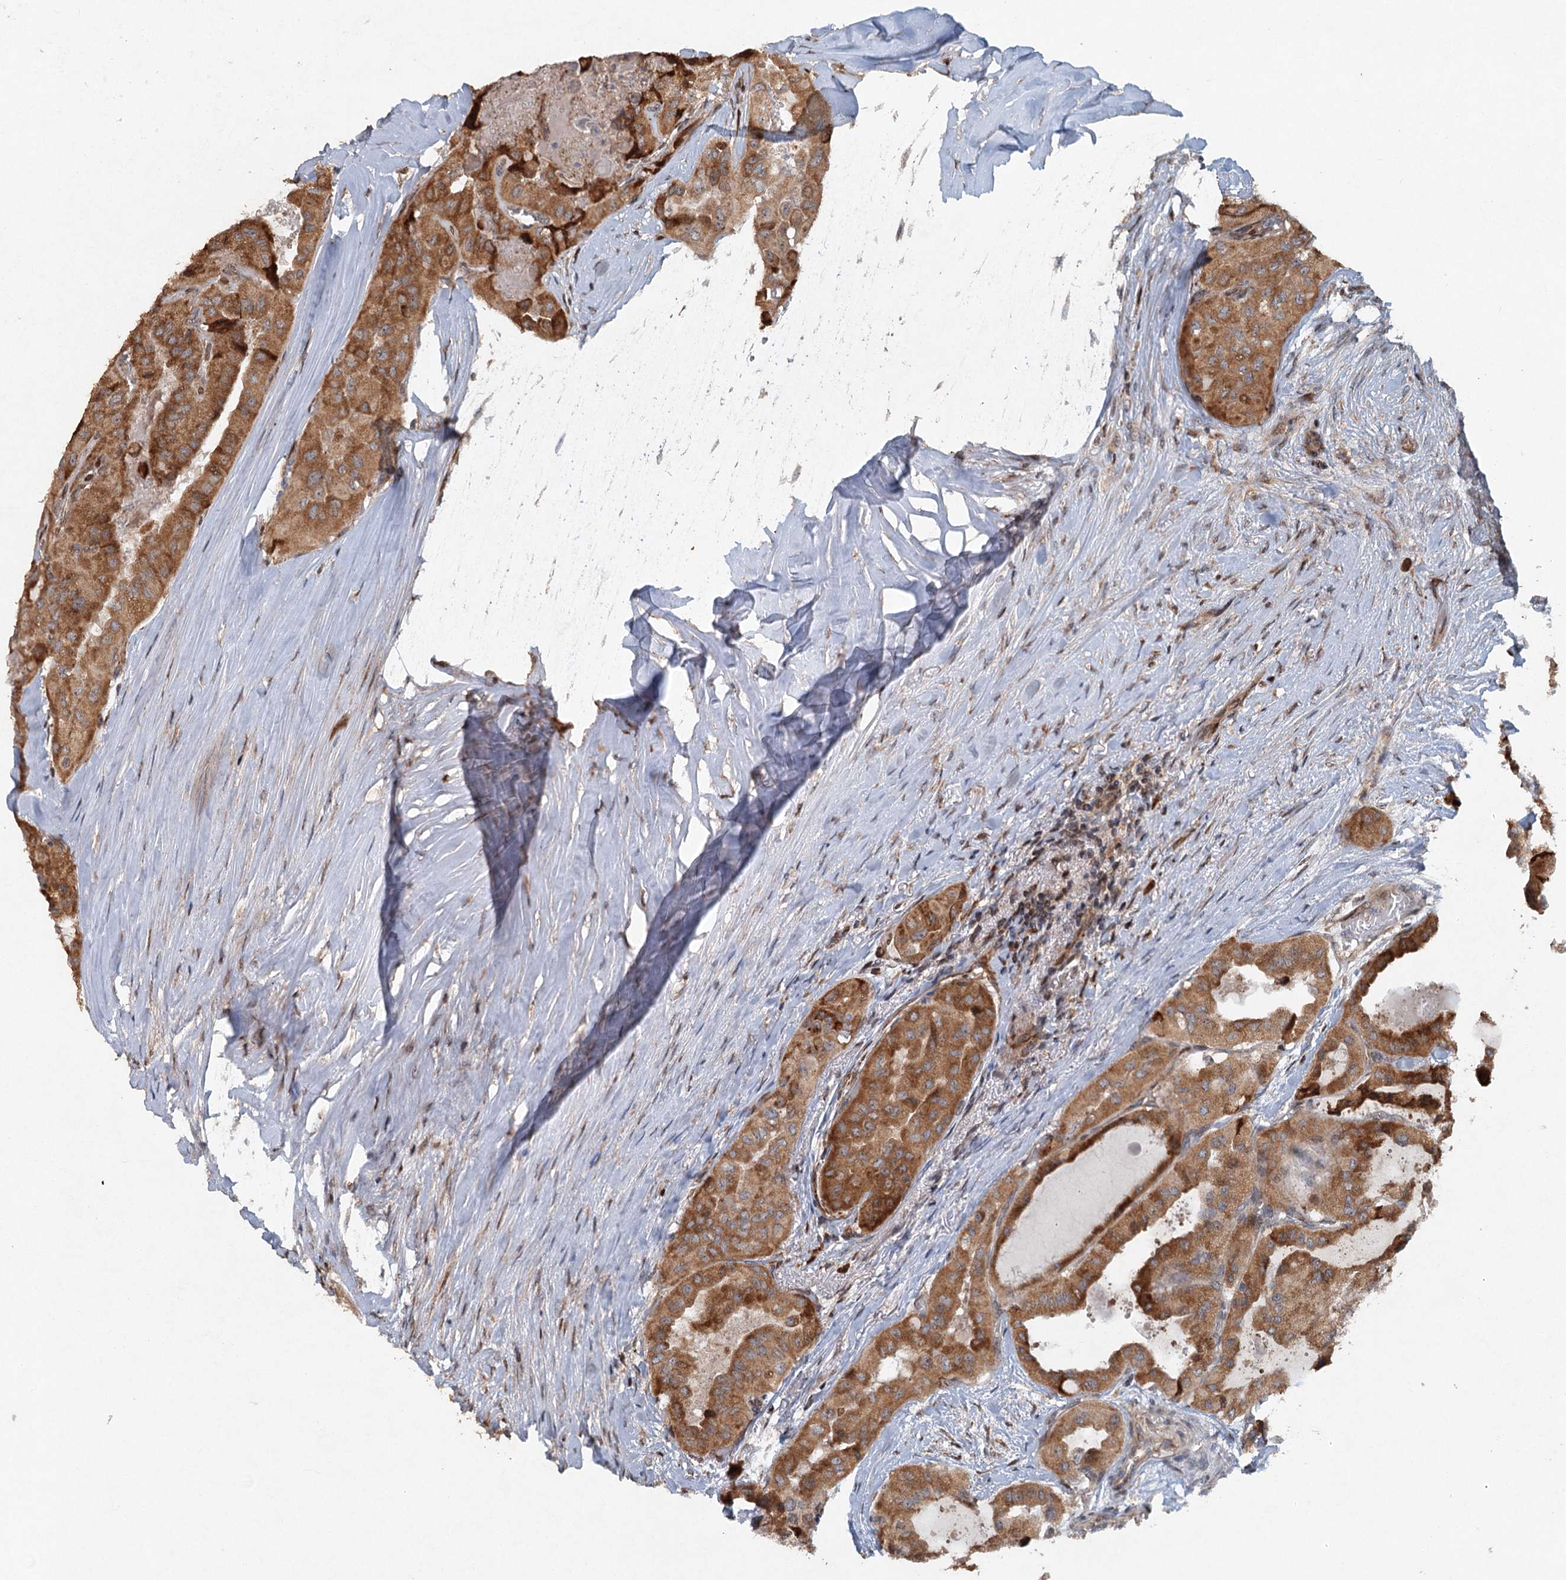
{"staining": {"intensity": "moderate", "quantity": ">75%", "location": "cytoplasmic/membranous"}, "tissue": "thyroid cancer", "cell_type": "Tumor cells", "image_type": "cancer", "snomed": [{"axis": "morphology", "description": "Papillary adenocarcinoma, NOS"}, {"axis": "topography", "description": "Thyroid gland"}], "caption": "This photomicrograph exhibits immunohistochemistry staining of human thyroid cancer, with medium moderate cytoplasmic/membranous expression in approximately >75% of tumor cells.", "gene": "SRPX2", "patient": {"sex": "female", "age": 59}}